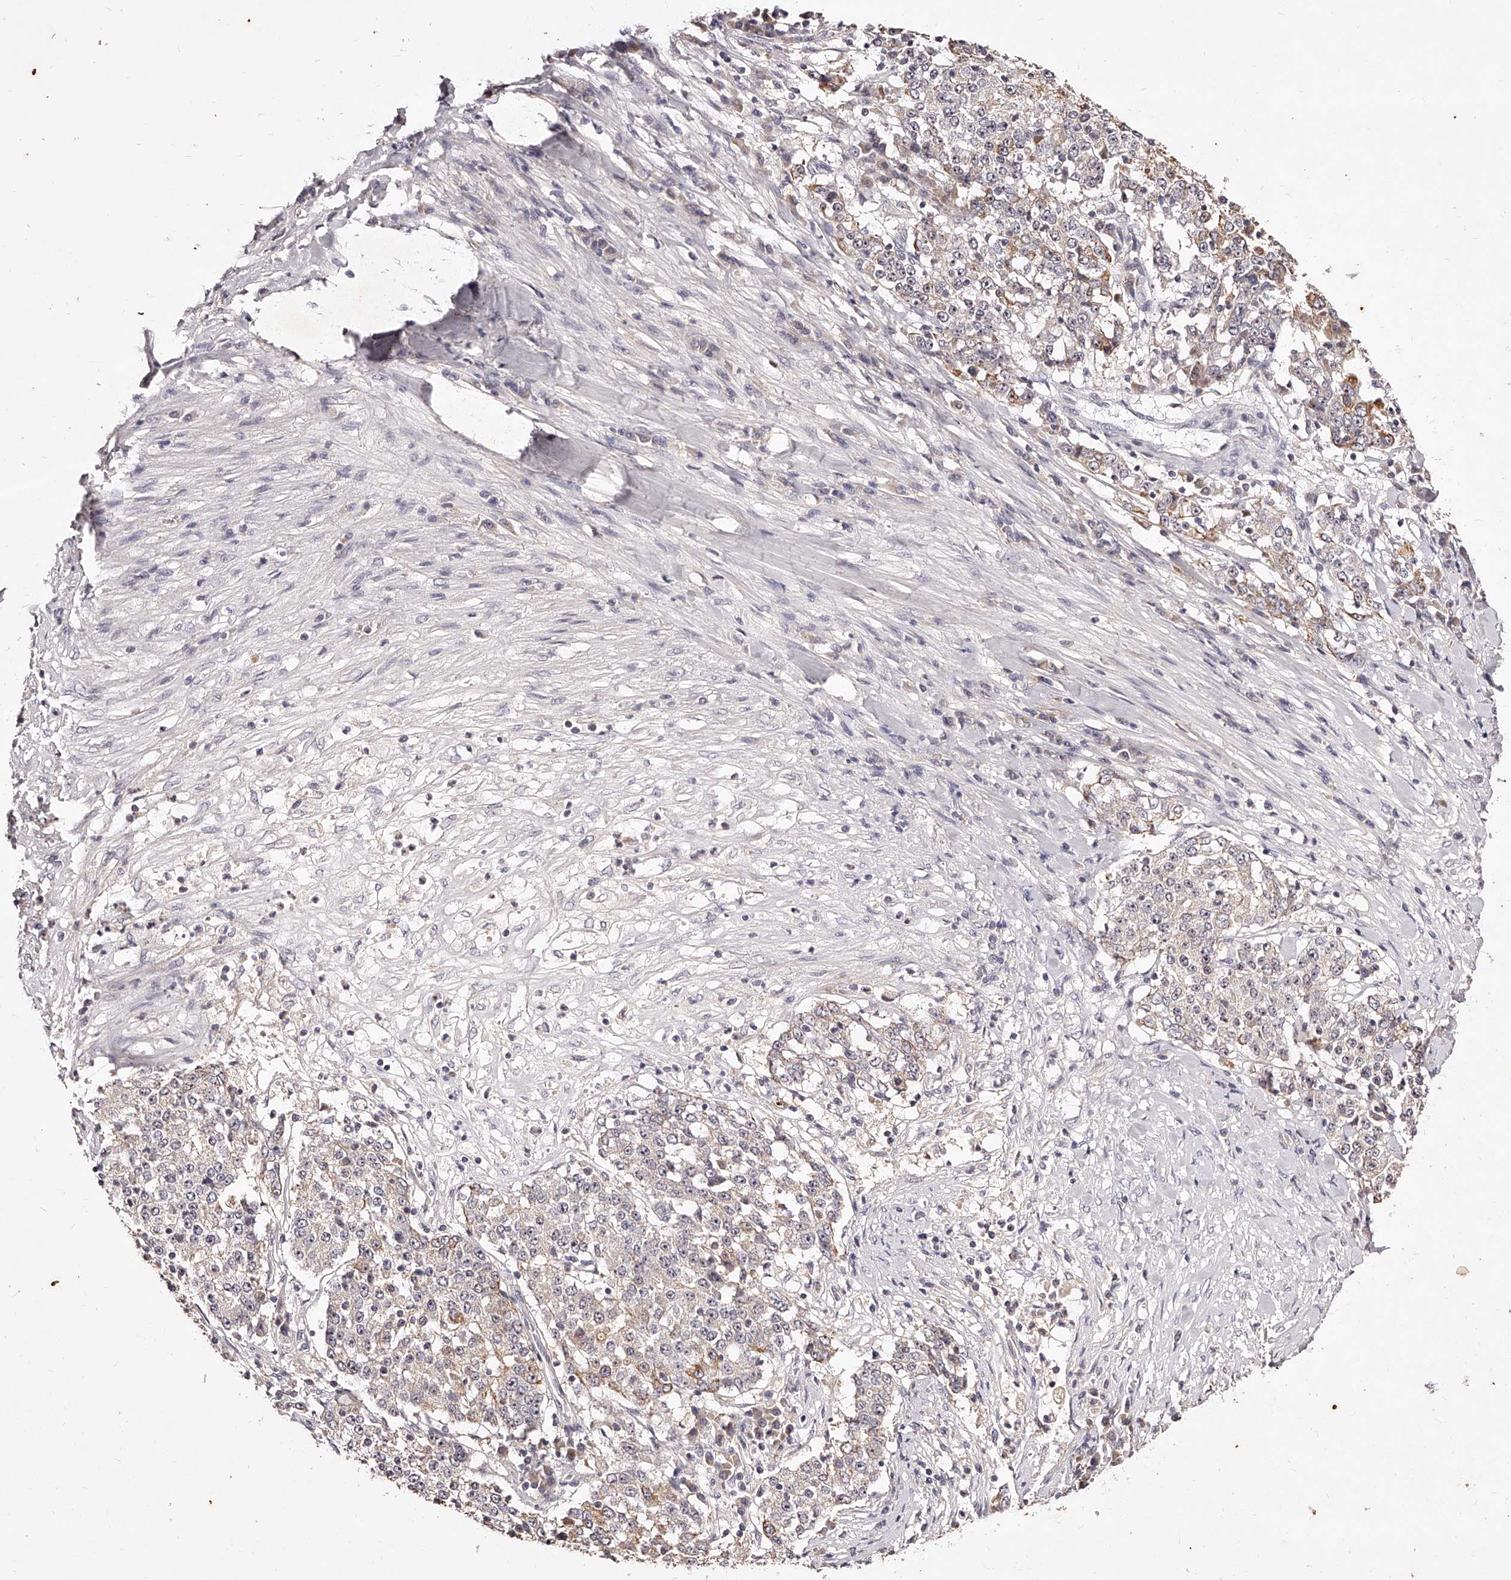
{"staining": {"intensity": "weak", "quantity": "<25%", "location": "cytoplasmic/membranous"}, "tissue": "stomach cancer", "cell_type": "Tumor cells", "image_type": "cancer", "snomed": [{"axis": "morphology", "description": "Adenocarcinoma, NOS"}, {"axis": "topography", "description": "Stomach"}], "caption": "Tumor cells are negative for protein expression in human stomach adenocarcinoma. The staining is performed using DAB brown chromogen with nuclei counter-stained in using hematoxylin.", "gene": "PHACTR1", "patient": {"sex": "male", "age": 59}}